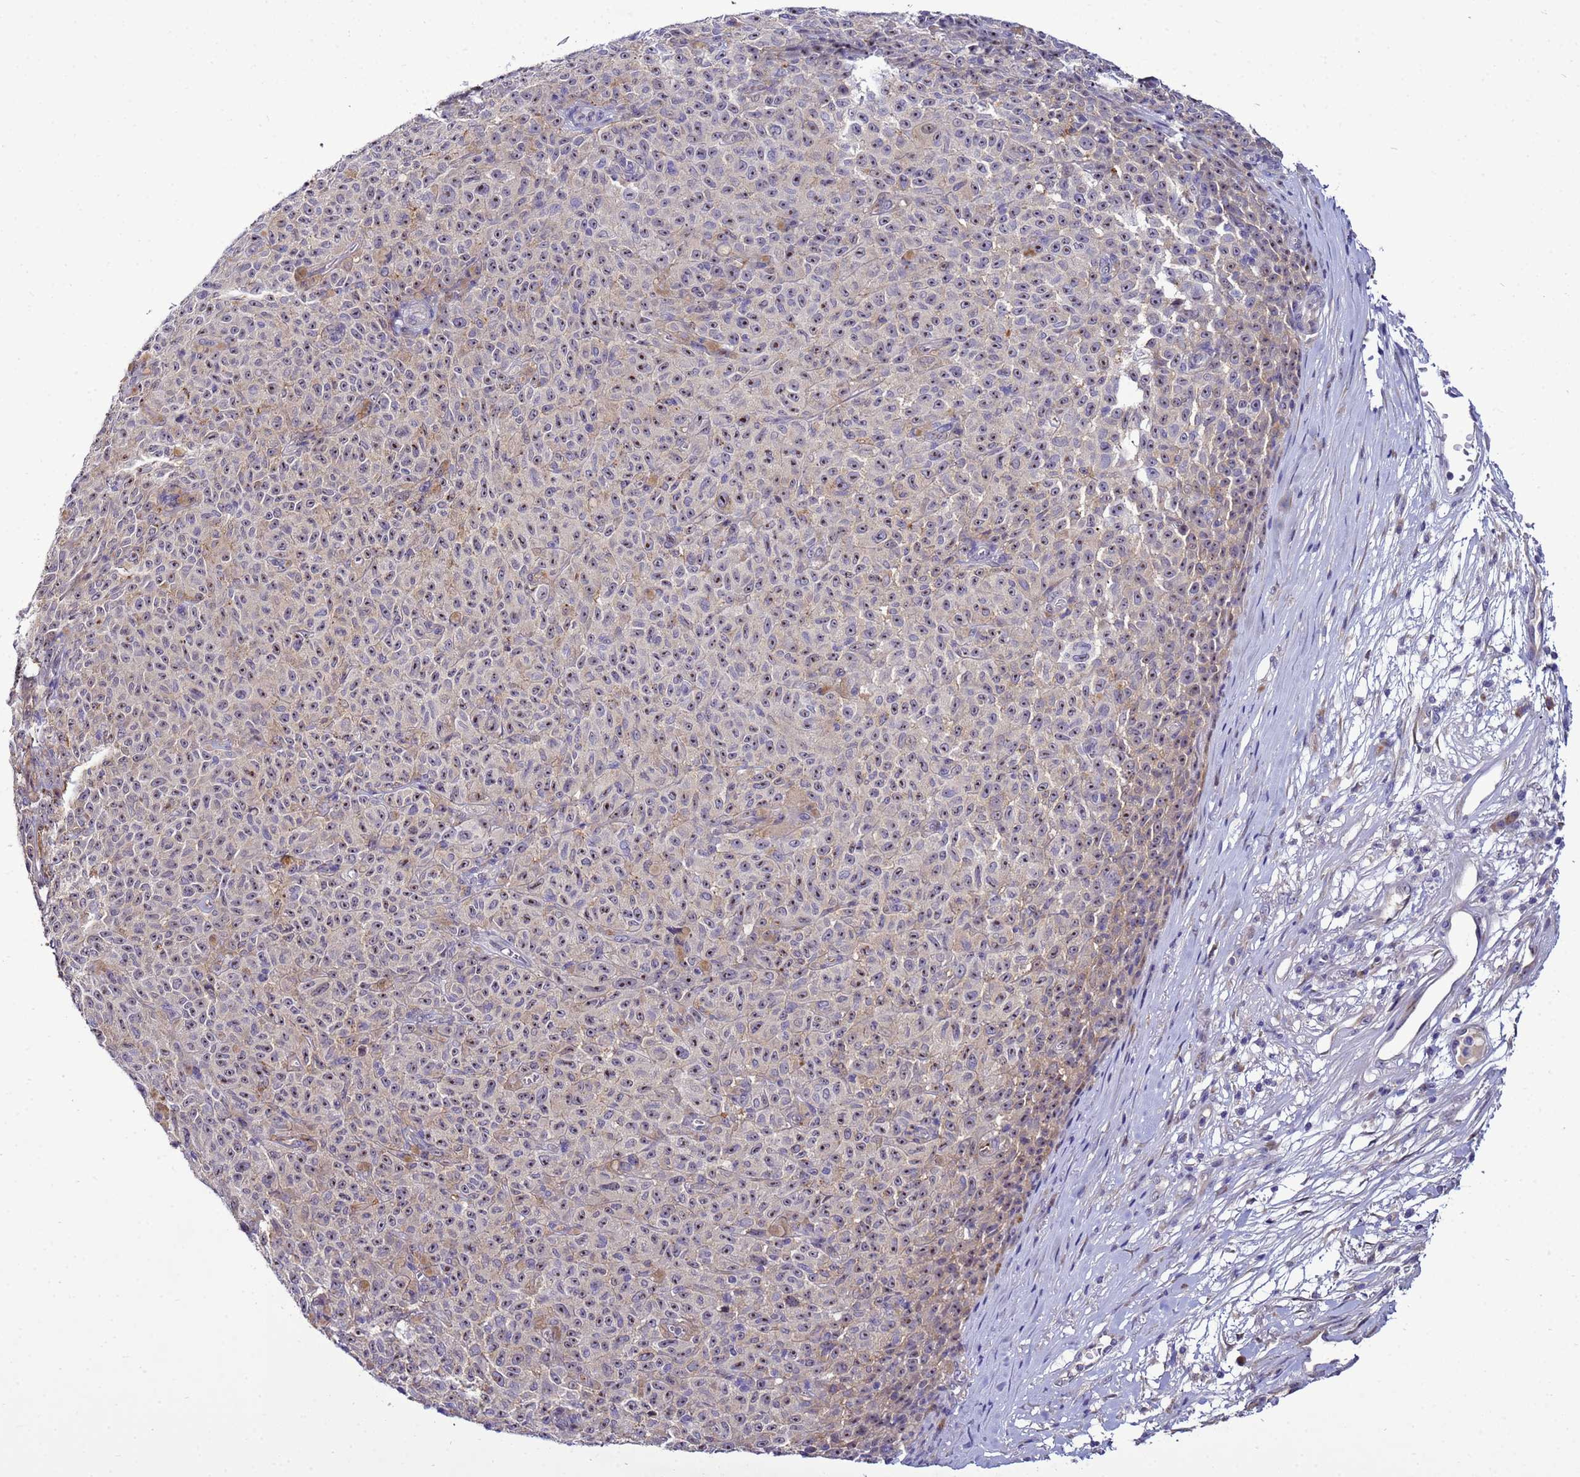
{"staining": {"intensity": "weak", "quantity": "<25%", "location": "cytoplasmic/membranous,nuclear"}, "tissue": "melanoma", "cell_type": "Tumor cells", "image_type": "cancer", "snomed": [{"axis": "morphology", "description": "Malignant melanoma, NOS"}, {"axis": "topography", "description": "Skin"}], "caption": "High magnification brightfield microscopy of melanoma stained with DAB (3,3'-diaminobenzidine) (brown) and counterstained with hematoxylin (blue): tumor cells show no significant staining.", "gene": "NOL8", "patient": {"sex": "female", "age": 82}}